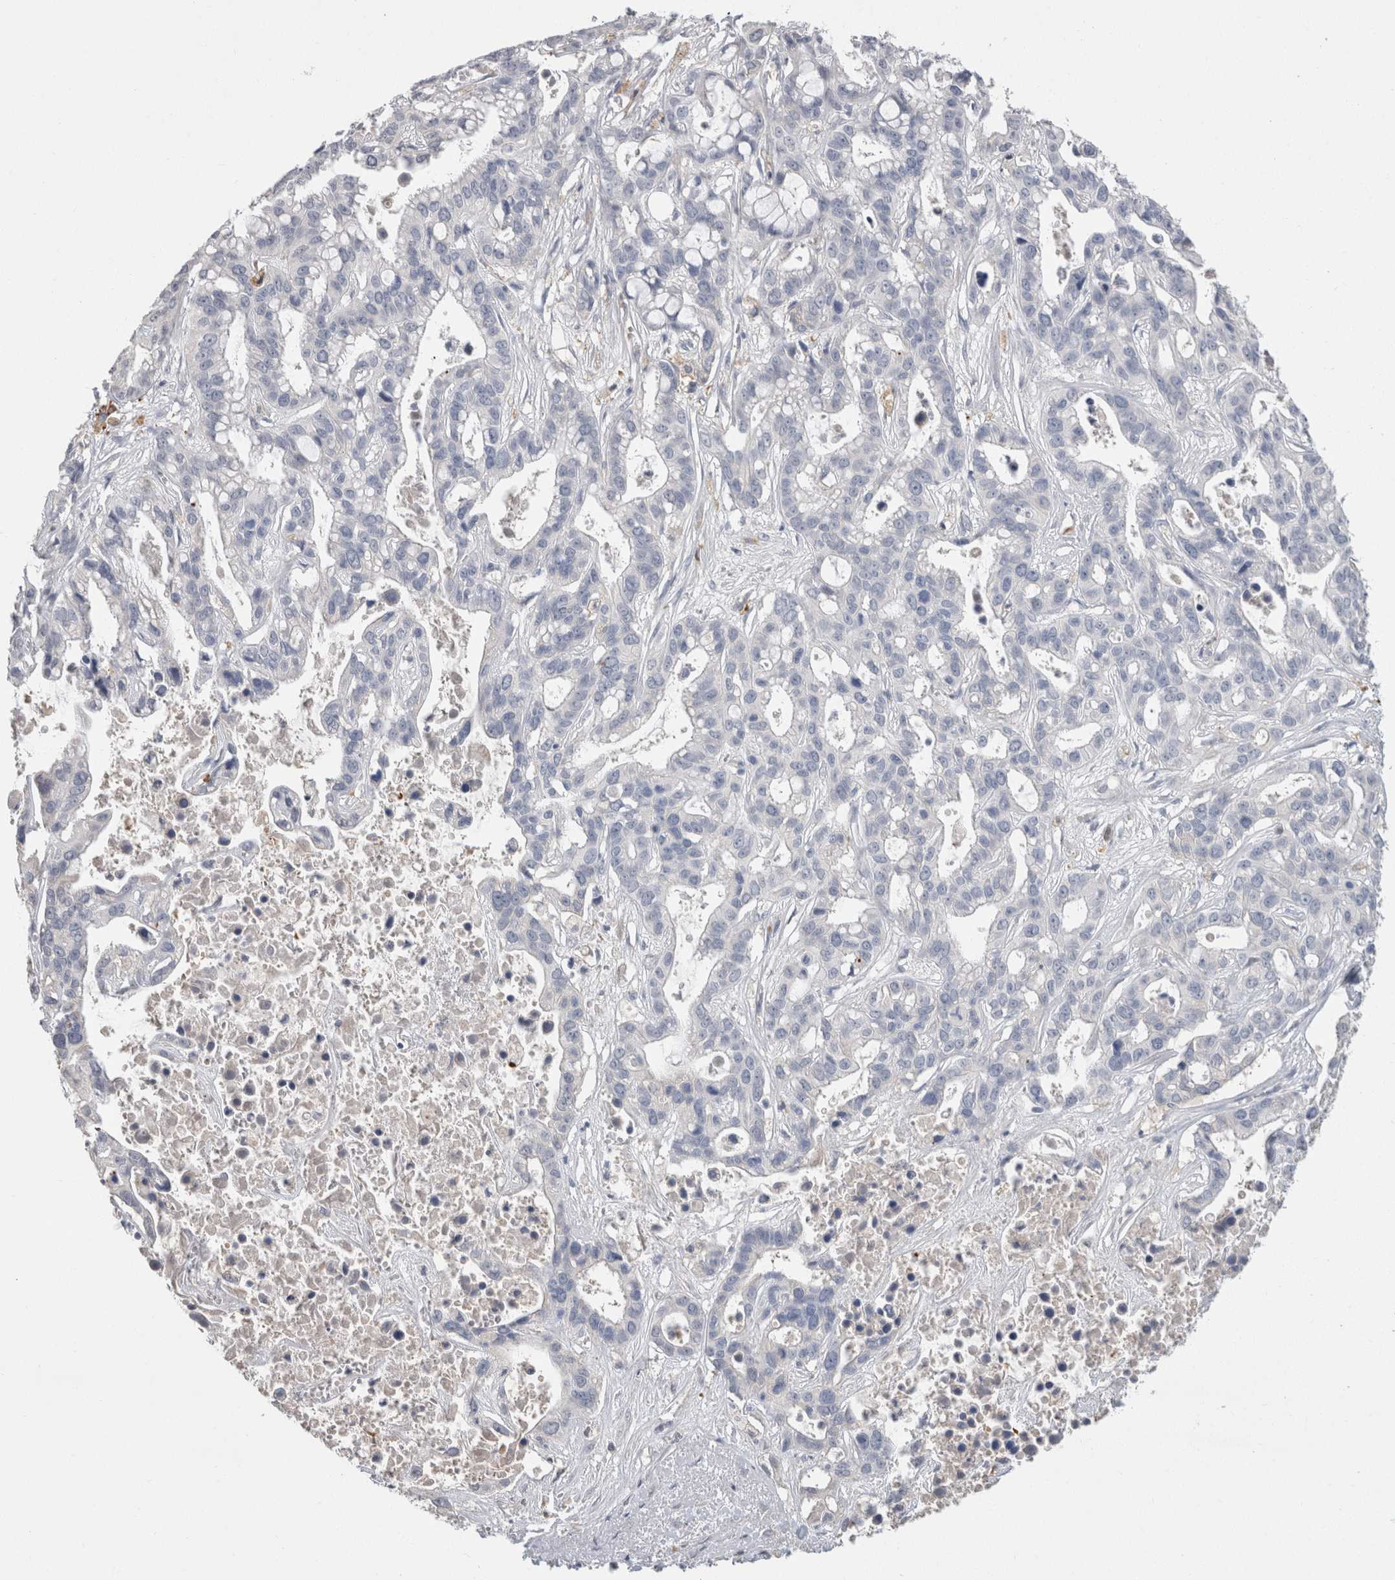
{"staining": {"intensity": "negative", "quantity": "none", "location": "none"}, "tissue": "liver cancer", "cell_type": "Tumor cells", "image_type": "cancer", "snomed": [{"axis": "morphology", "description": "Cholangiocarcinoma"}, {"axis": "topography", "description": "Liver"}], "caption": "Liver cancer (cholangiocarcinoma) was stained to show a protein in brown. There is no significant positivity in tumor cells.", "gene": "SCGB1A1", "patient": {"sex": "female", "age": 65}}